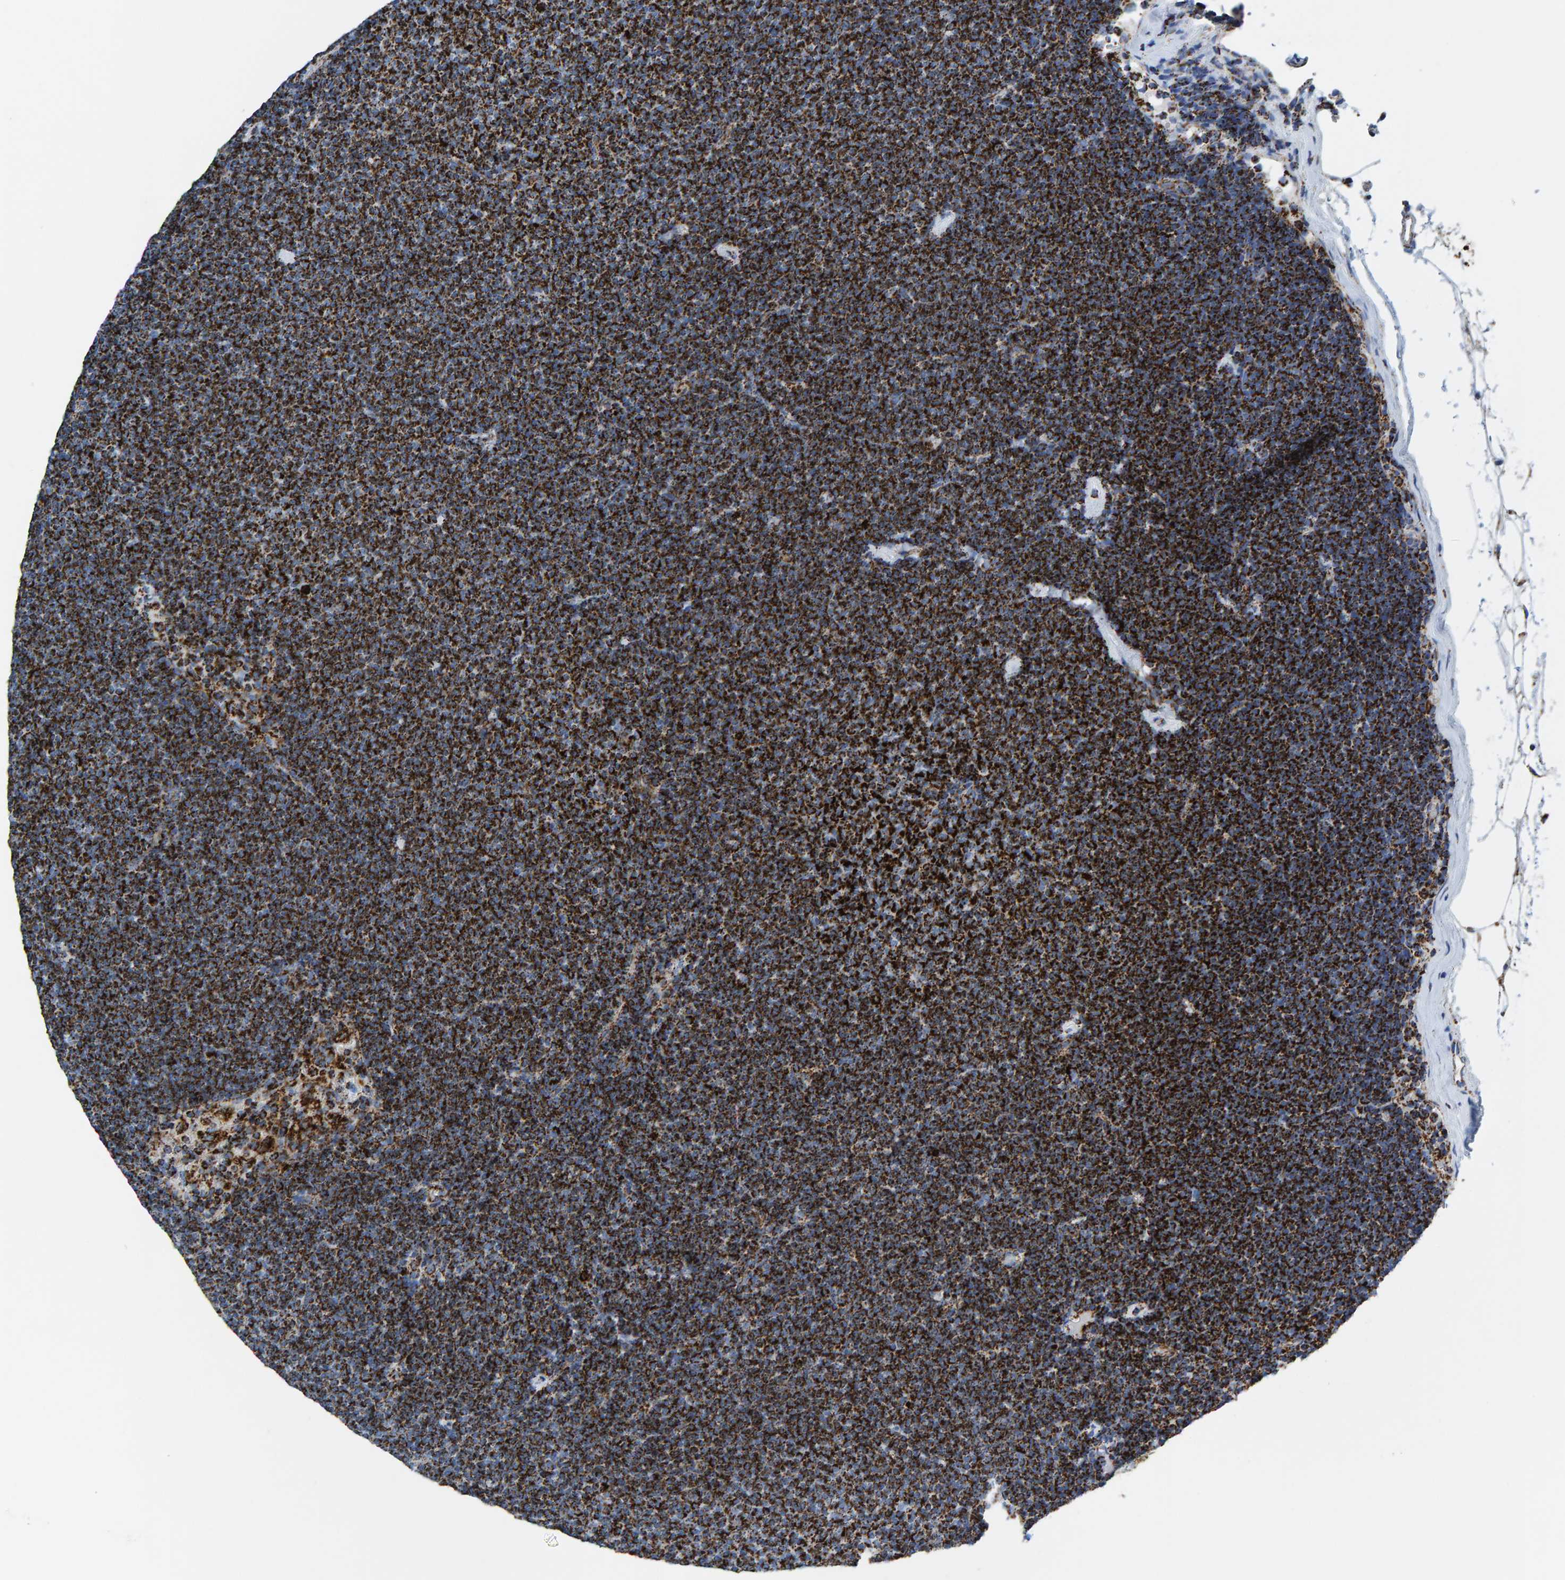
{"staining": {"intensity": "strong", "quantity": ">75%", "location": "cytoplasmic/membranous"}, "tissue": "lymphoma", "cell_type": "Tumor cells", "image_type": "cancer", "snomed": [{"axis": "morphology", "description": "Malignant lymphoma, non-Hodgkin's type, Low grade"}, {"axis": "topography", "description": "Lymph node"}], "caption": "Protein expression analysis of human lymphoma reveals strong cytoplasmic/membranous expression in approximately >75% of tumor cells.", "gene": "ENSG00000262660", "patient": {"sex": "female", "age": 53}}